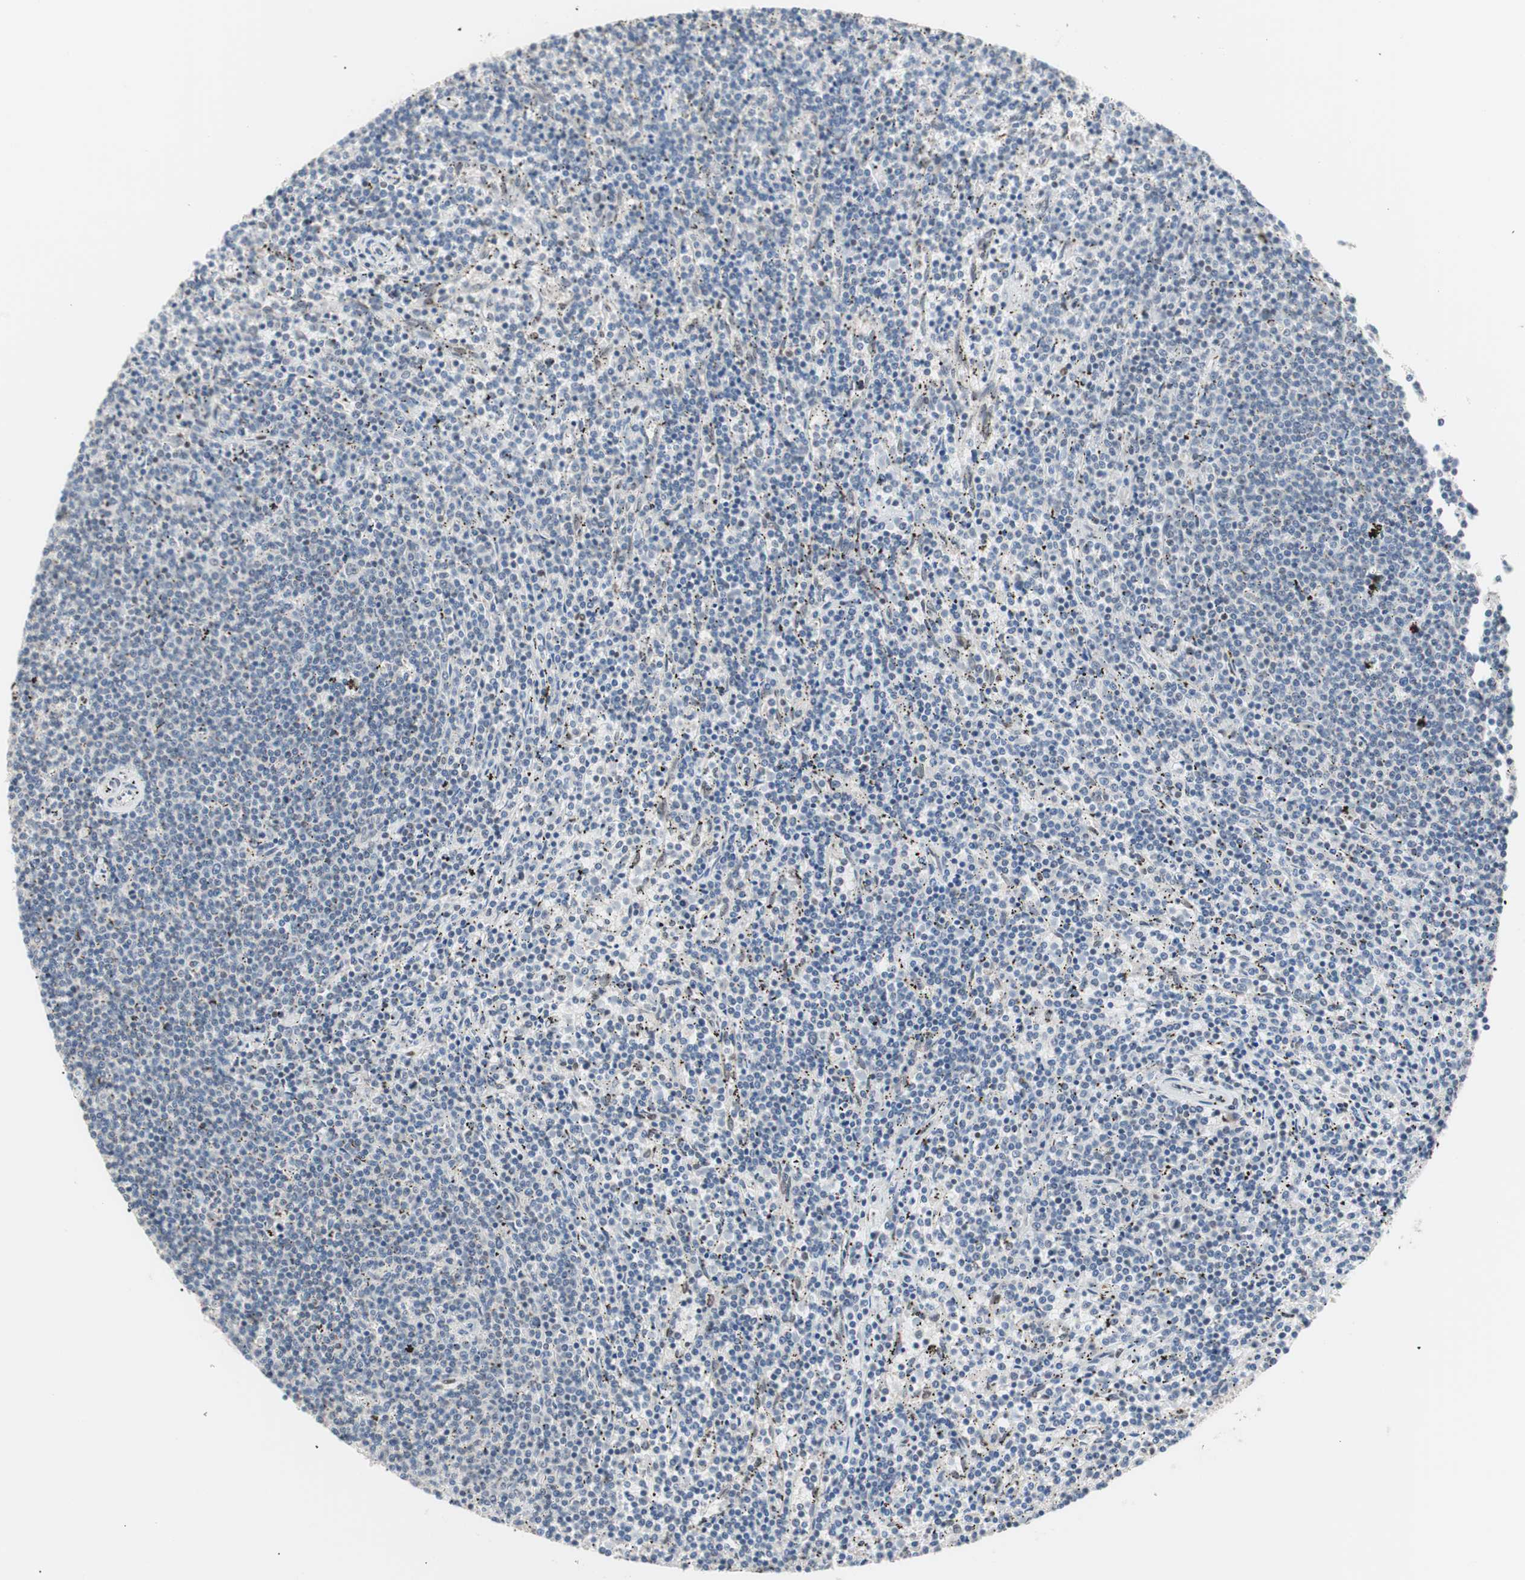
{"staining": {"intensity": "negative", "quantity": "none", "location": "none"}, "tissue": "lymphoma", "cell_type": "Tumor cells", "image_type": "cancer", "snomed": [{"axis": "morphology", "description": "Malignant lymphoma, non-Hodgkin's type, Low grade"}, {"axis": "topography", "description": "Spleen"}], "caption": "Immunohistochemistry (IHC) of human malignant lymphoma, non-Hodgkin's type (low-grade) exhibits no positivity in tumor cells.", "gene": "LIG3", "patient": {"sex": "female", "age": 50}}